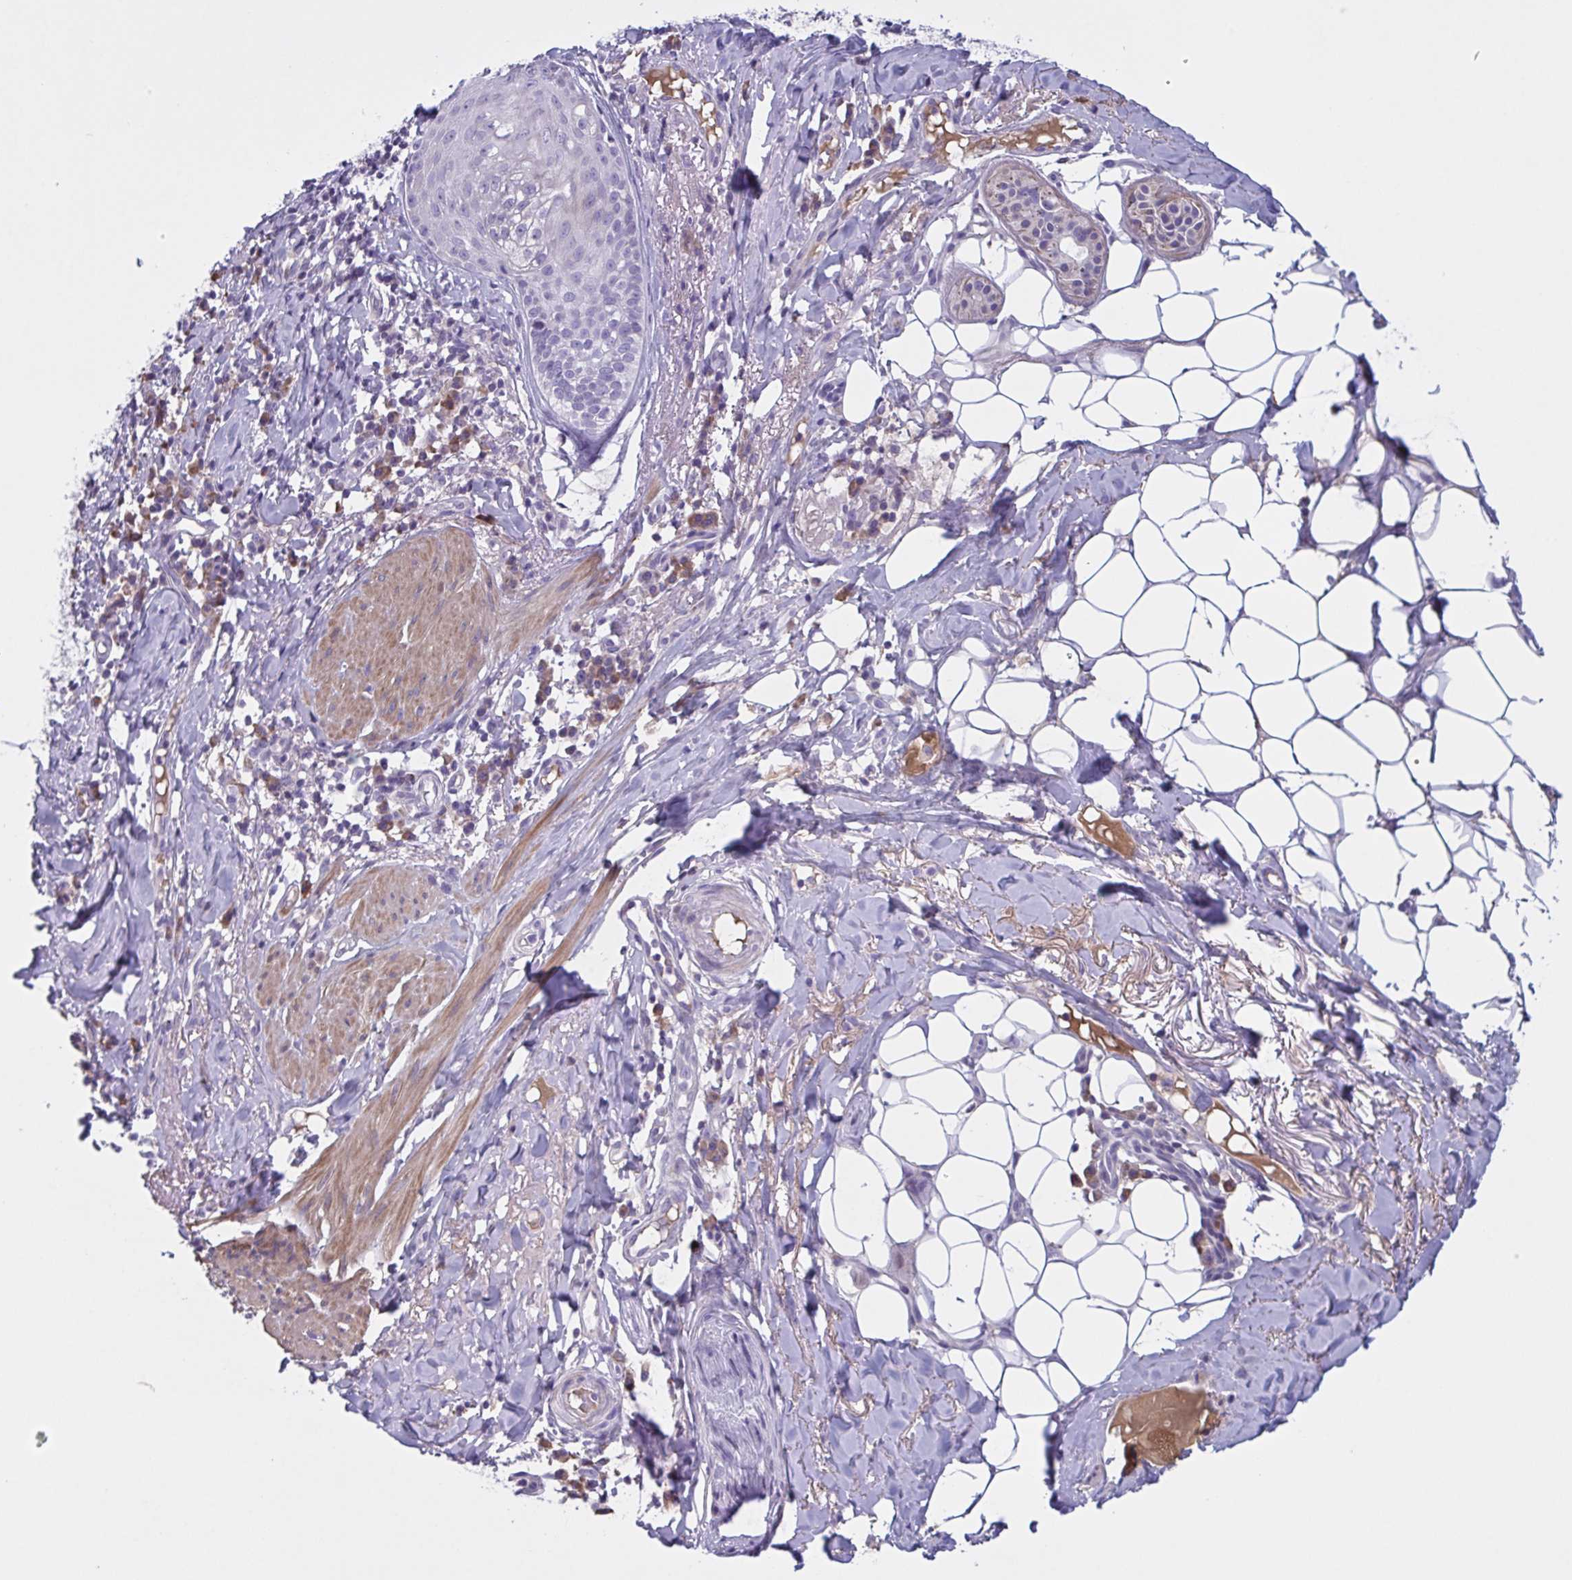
{"staining": {"intensity": "negative", "quantity": "none", "location": "none"}, "tissue": "skin cancer", "cell_type": "Tumor cells", "image_type": "cancer", "snomed": [{"axis": "morphology", "description": "Basal cell carcinoma"}, {"axis": "topography", "description": "Skin"}], "caption": "A micrograph of human skin cancer is negative for staining in tumor cells.", "gene": "F13B", "patient": {"sex": "female", "age": 93}}